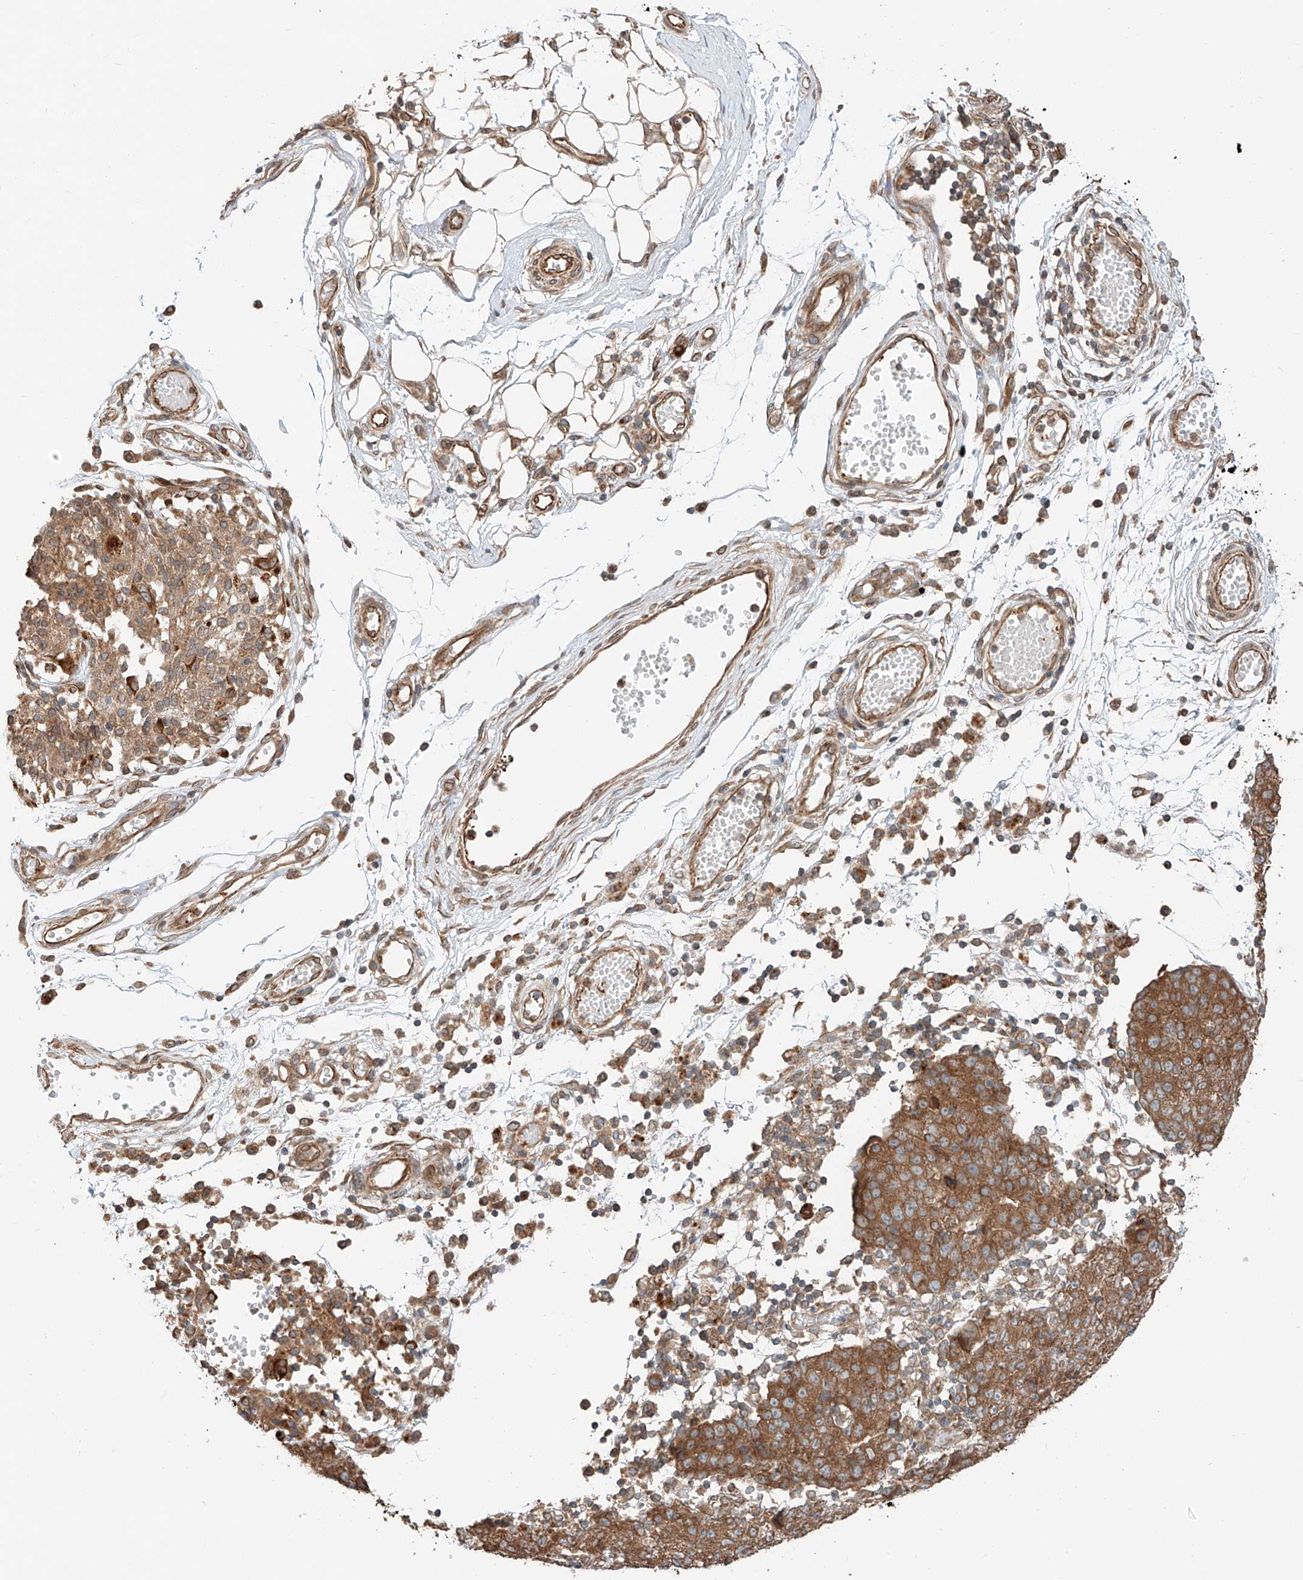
{"staining": {"intensity": "moderate", "quantity": ">75%", "location": "cytoplasmic/membranous"}, "tissue": "ovarian cancer", "cell_type": "Tumor cells", "image_type": "cancer", "snomed": [{"axis": "morphology", "description": "Carcinoma, endometroid"}, {"axis": "topography", "description": "Ovary"}], "caption": "Endometroid carcinoma (ovarian) stained with DAB IHC demonstrates medium levels of moderate cytoplasmic/membranous positivity in approximately >75% of tumor cells.", "gene": "CEP162", "patient": {"sex": "female", "age": 42}}